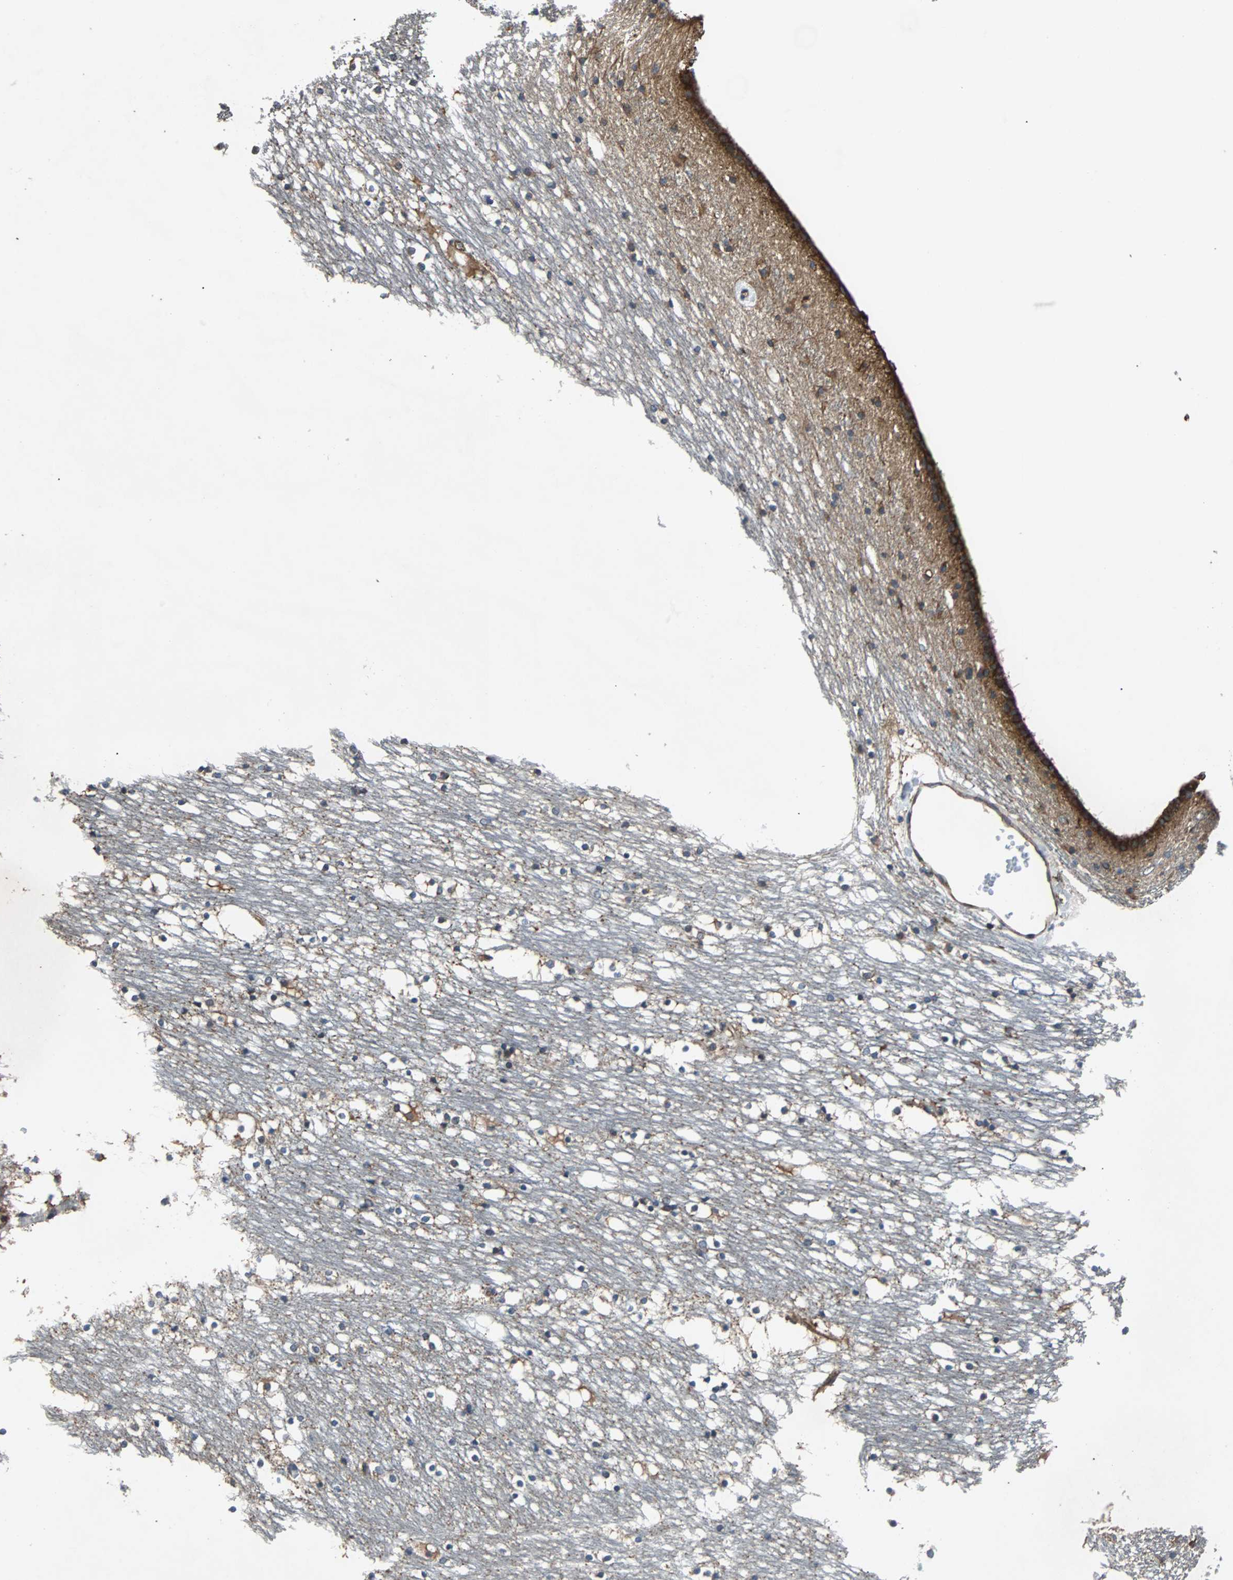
{"staining": {"intensity": "moderate", "quantity": "25%-75%", "location": "cytoplasmic/membranous"}, "tissue": "caudate", "cell_type": "Glial cells", "image_type": "normal", "snomed": [{"axis": "morphology", "description": "Normal tissue, NOS"}, {"axis": "topography", "description": "Lateral ventricle wall"}], "caption": "Glial cells reveal medium levels of moderate cytoplasmic/membranous expression in about 25%-75% of cells in unremarkable human caudate. (brown staining indicates protein expression, while blue staining denotes nuclei).", "gene": "ACTR3", "patient": {"sex": "male", "age": 45}}